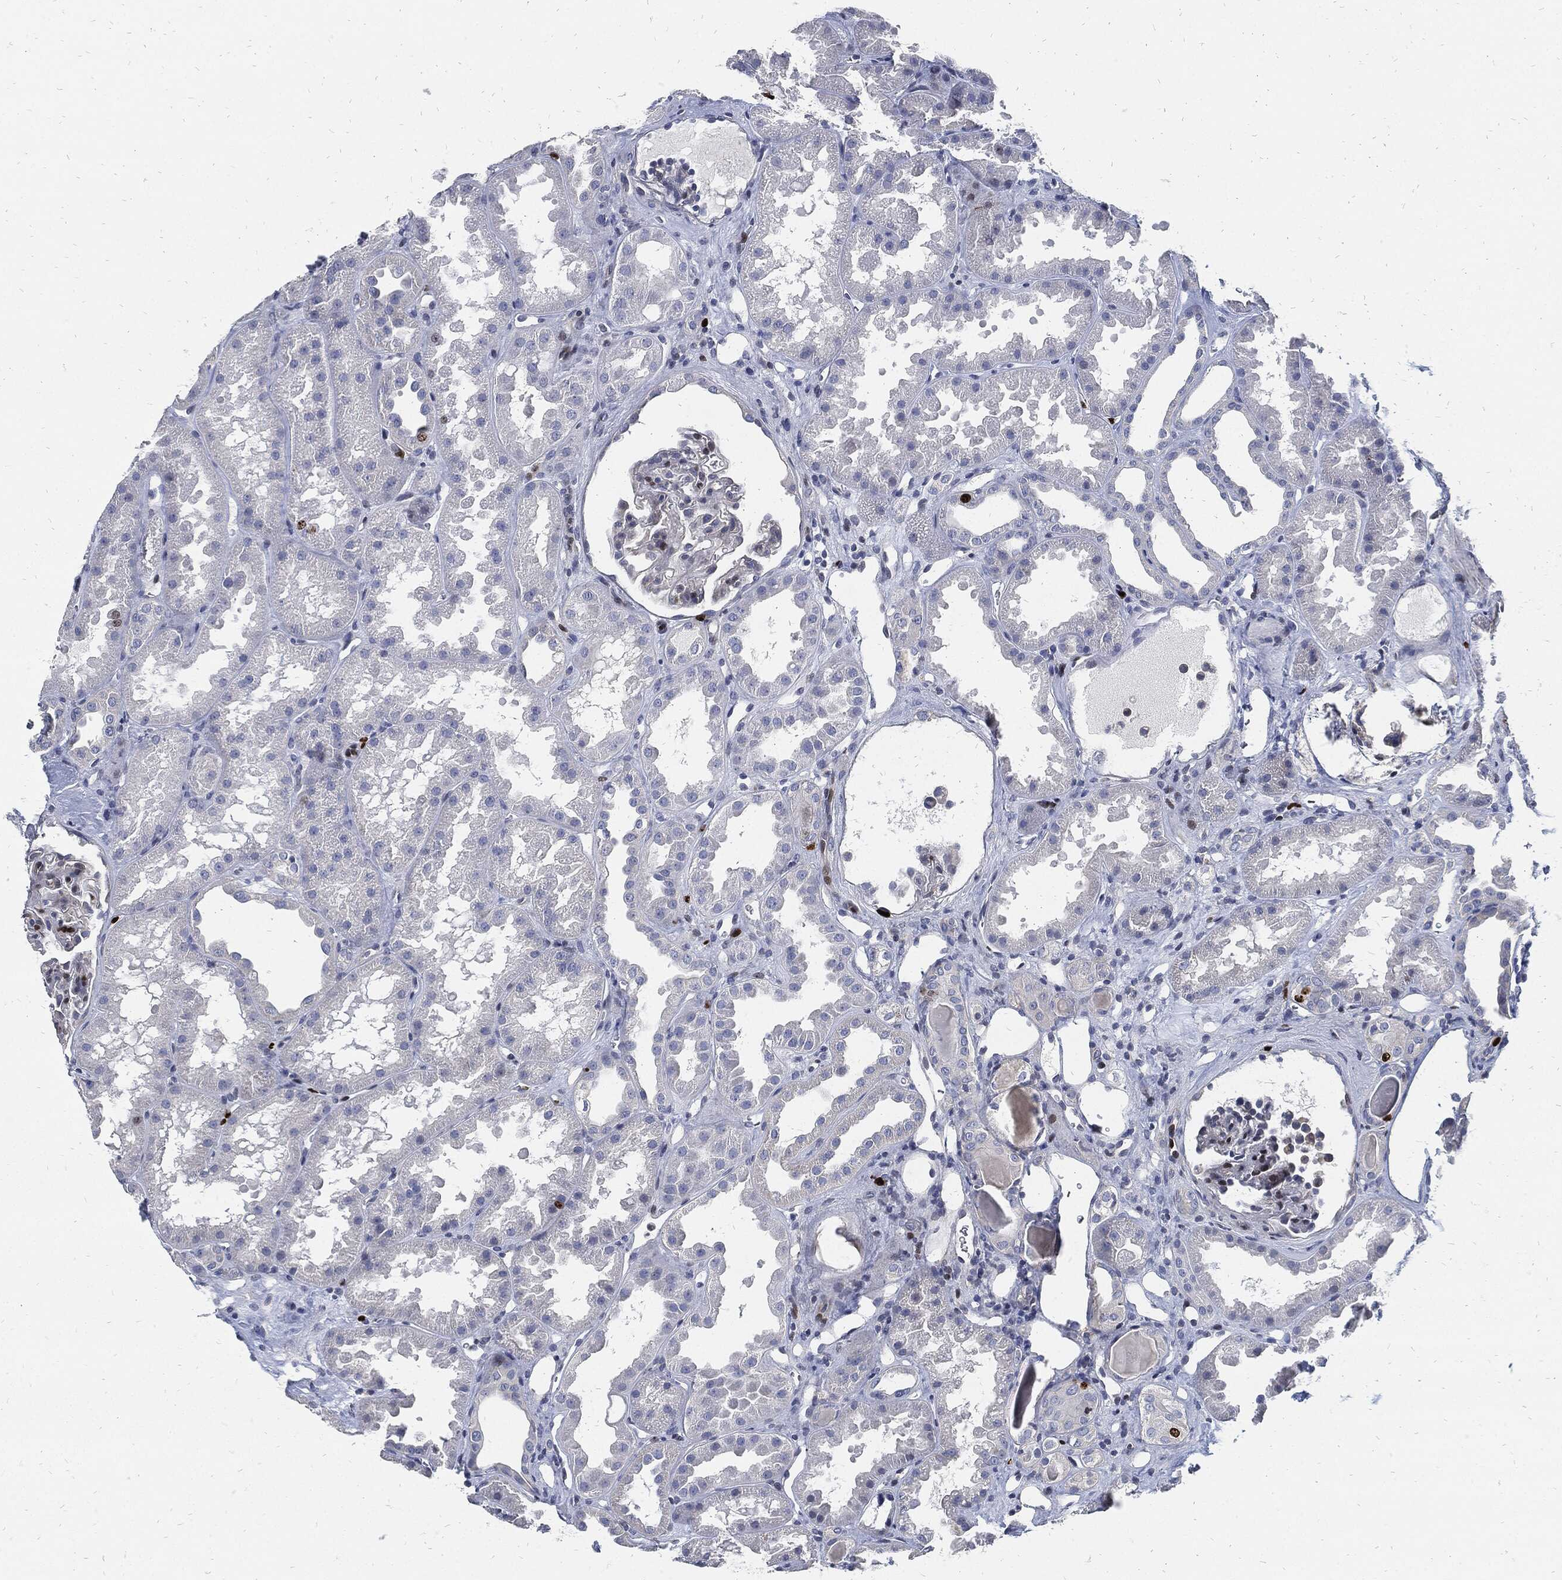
{"staining": {"intensity": "moderate", "quantity": "<25%", "location": "nuclear"}, "tissue": "kidney", "cell_type": "Cells in glomeruli", "image_type": "normal", "snomed": [{"axis": "morphology", "description": "Normal tissue, NOS"}, {"axis": "topography", "description": "Kidney"}], "caption": "Immunohistochemical staining of benign kidney demonstrates moderate nuclear protein positivity in about <25% of cells in glomeruli.", "gene": "MKI67", "patient": {"sex": "male", "age": 61}}